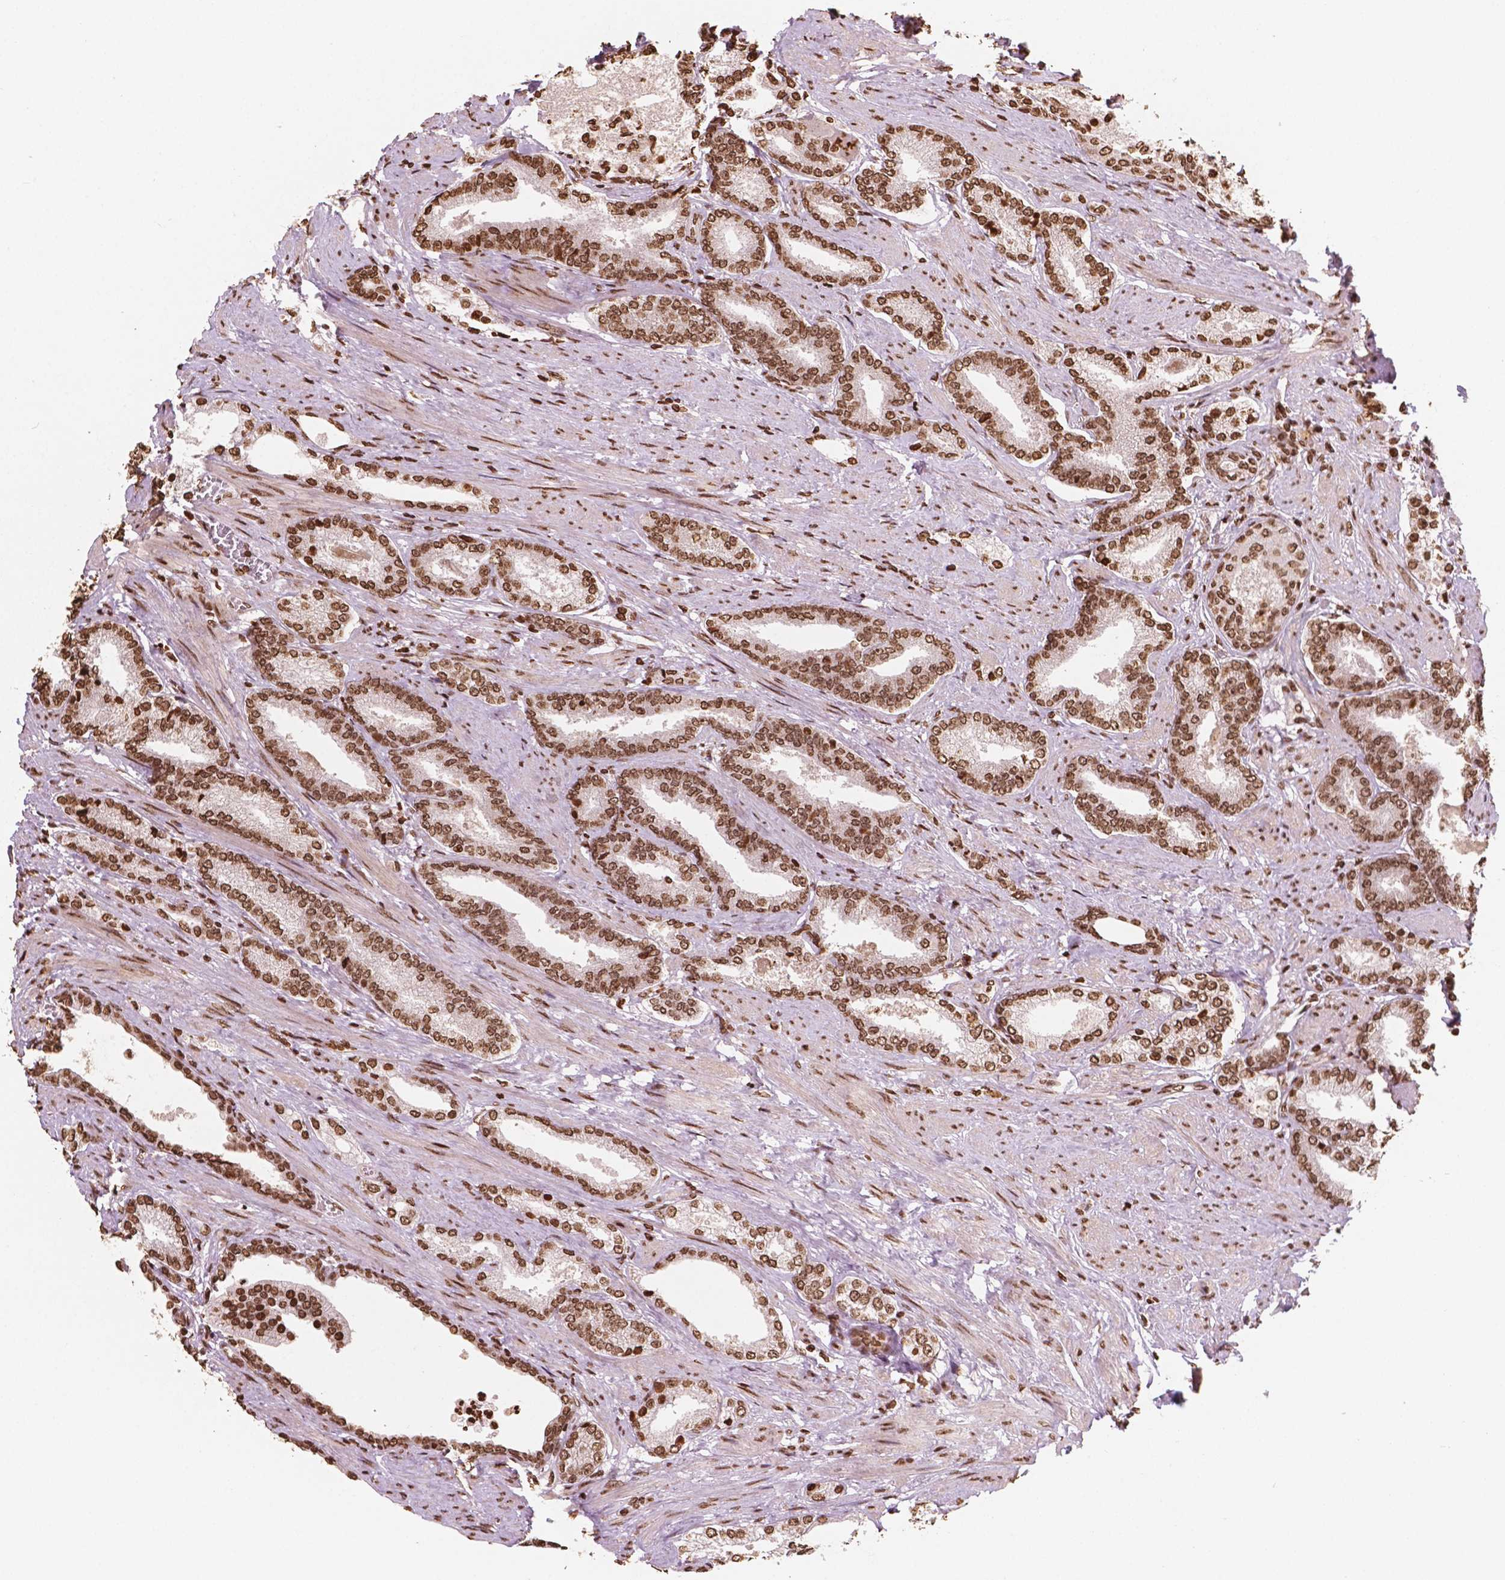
{"staining": {"intensity": "moderate", "quantity": ">75%", "location": "nuclear"}, "tissue": "prostate cancer", "cell_type": "Tumor cells", "image_type": "cancer", "snomed": [{"axis": "morphology", "description": "Adenocarcinoma, High grade"}, {"axis": "topography", "description": "Prostate and seminal vesicle, NOS"}], "caption": "Immunohistochemical staining of human prostate cancer (high-grade adenocarcinoma) reveals medium levels of moderate nuclear expression in about >75% of tumor cells. (Stains: DAB in brown, nuclei in blue, Microscopy: brightfield microscopy at high magnification).", "gene": "H3C7", "patient": {"sex": "male", "age": 61}}